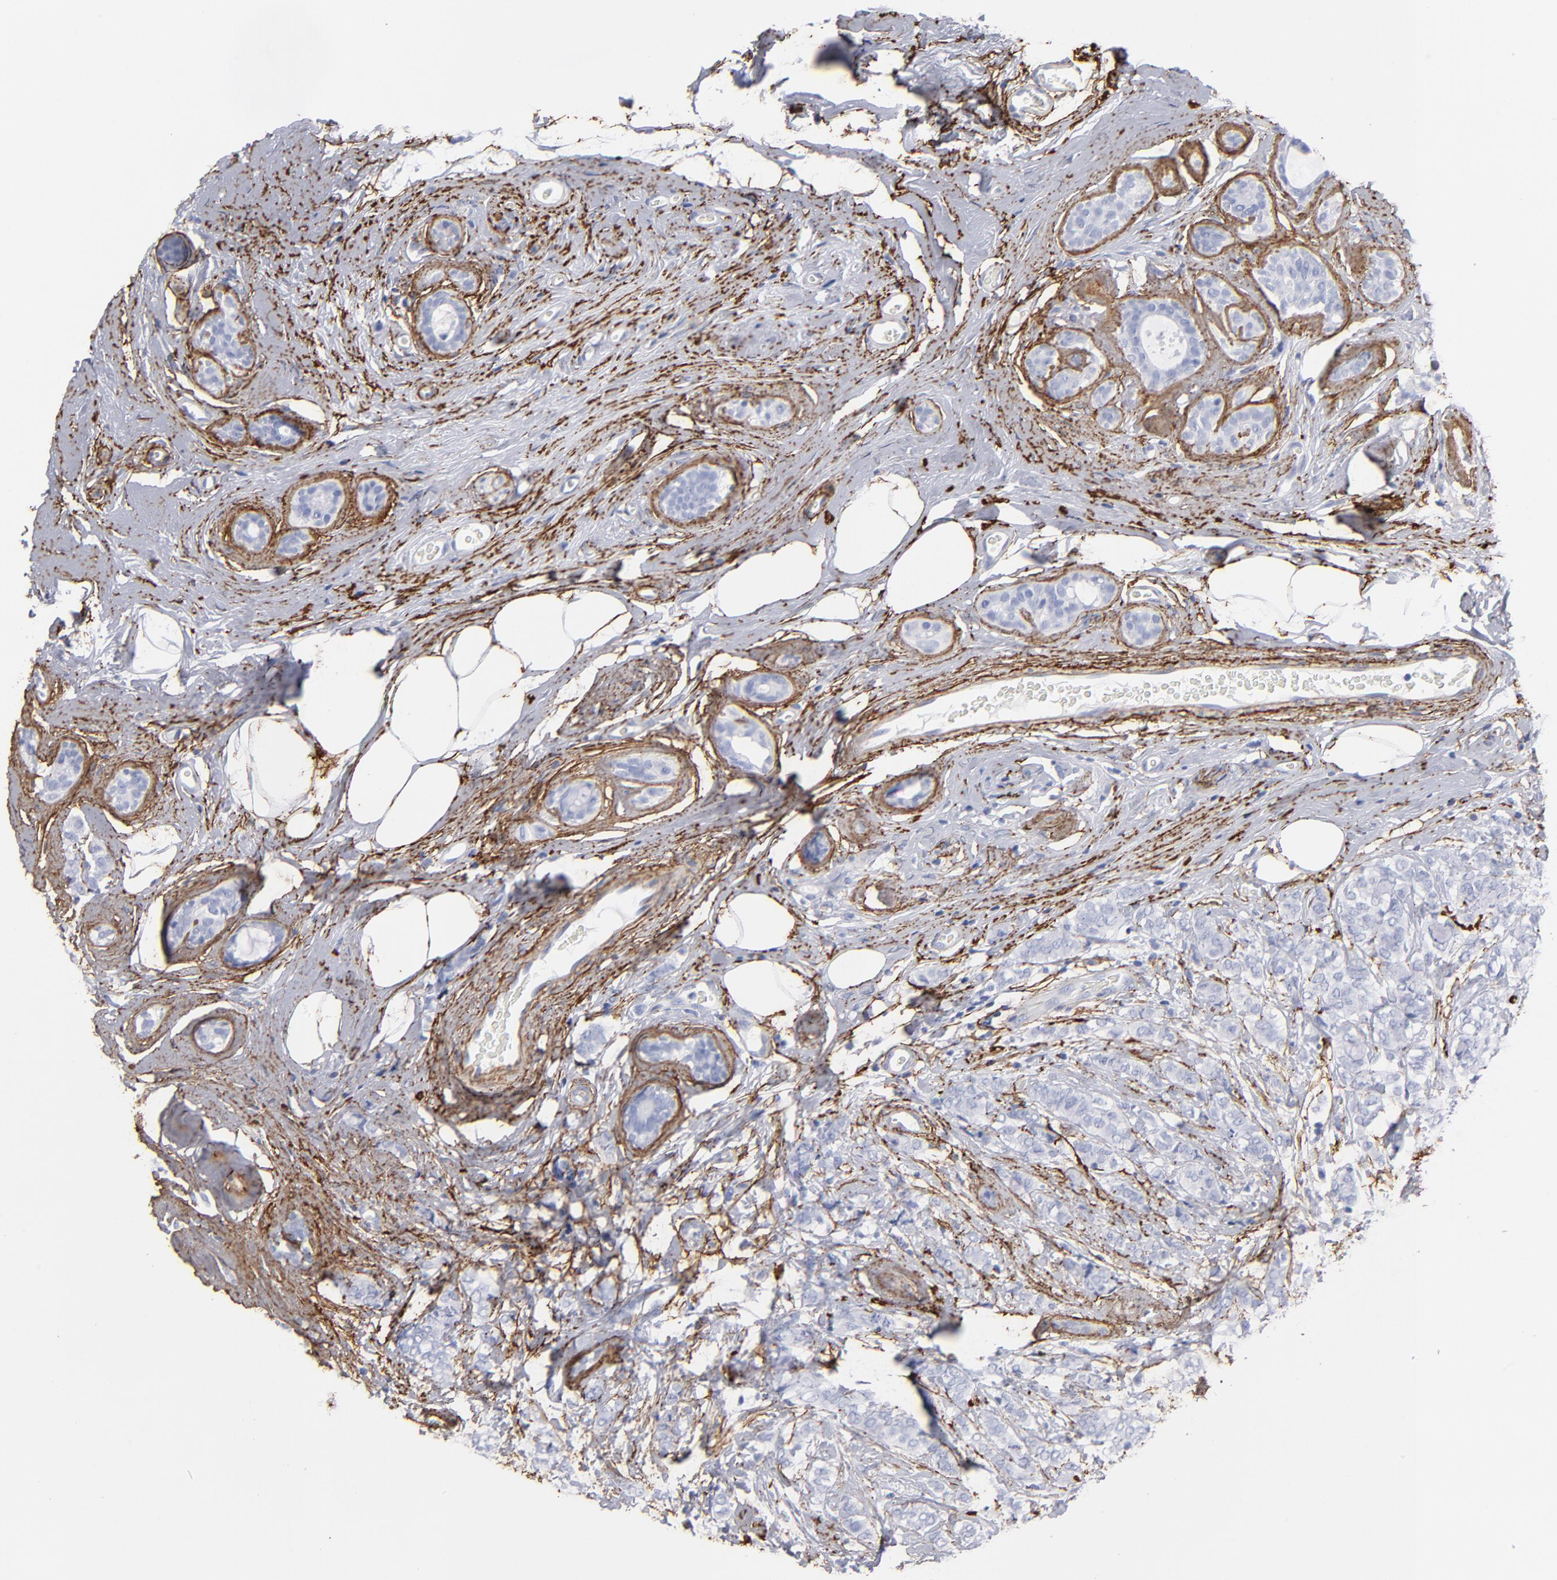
{"staining": {"intensity": "negative", "quantity": "none", "location": "none"}, "tissue": "breast cancer", "cell_type": "Tumor cells", "image_type": "cancer", "snomed": [{"axis": "morphology", "description": "Lobular carcinoma"}, {"axis": "topography", "description": "Breast"}], "caption": "High magnification brightfield microscopy of breast lobular carcinoma stained with DAB (brown) and counterstained with hematoxylin (blue): tumor cells show no significant positivity.", "gene": "EMILIN1", "patient": {"sex": "female", "age": 60}}